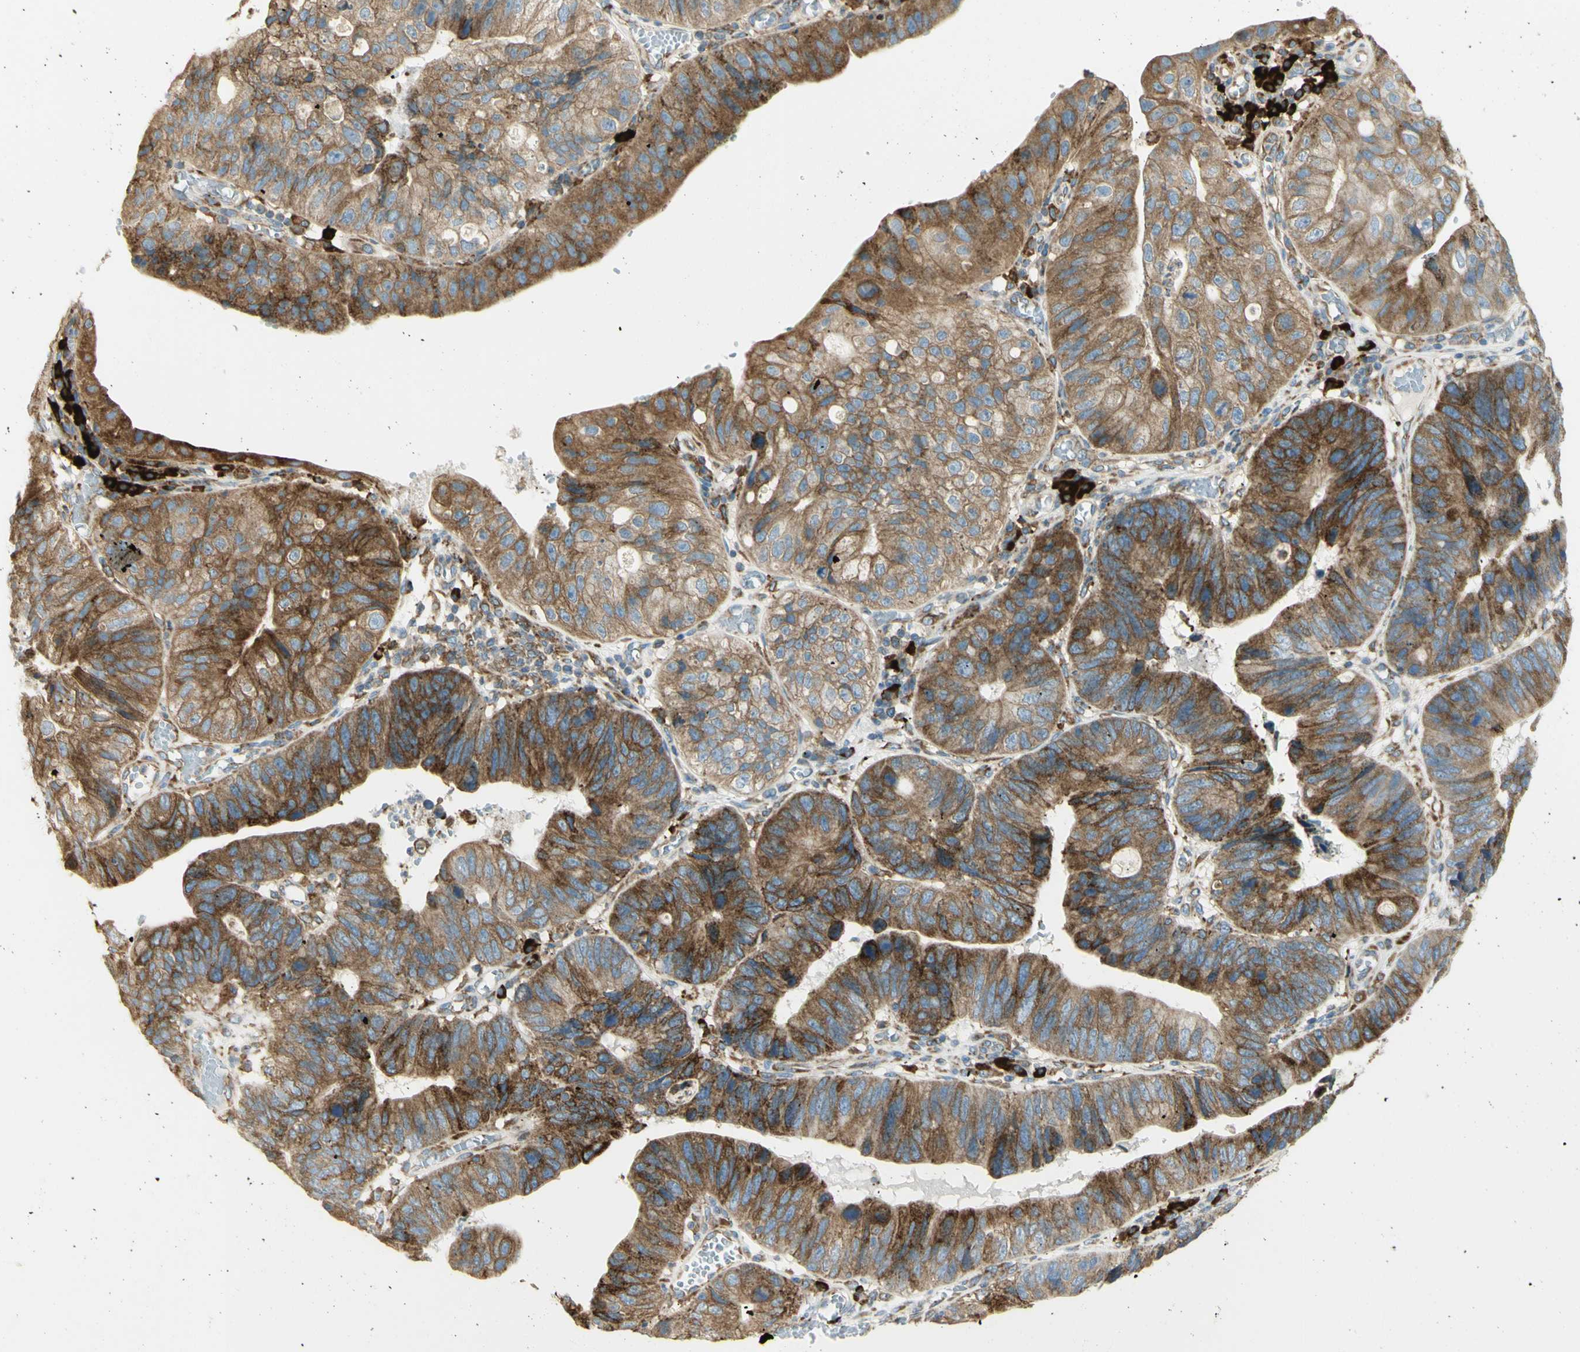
{"staining": {"intensity": "strong", "quantity": ">75%", "location": "cytoplasmic/membranous"}, "tissue": "stomach cancer", "cell_type": "Tumor cells", "image_type": "cancer", "snomed": [{"axis": "morphology", "description": "Adenocarcinoma, NOS"}, {"axis": "topography", "description": "Stomach"}], "caption": "High-power microscopy captured an immunohistochemistry image of stomach adenocarcinoma, revealing strong cytoplasmic/membranous staining in approximately >75% of tumor cells.", "gene": "MANF", "patient": {"sex": "male", "age": 59}}